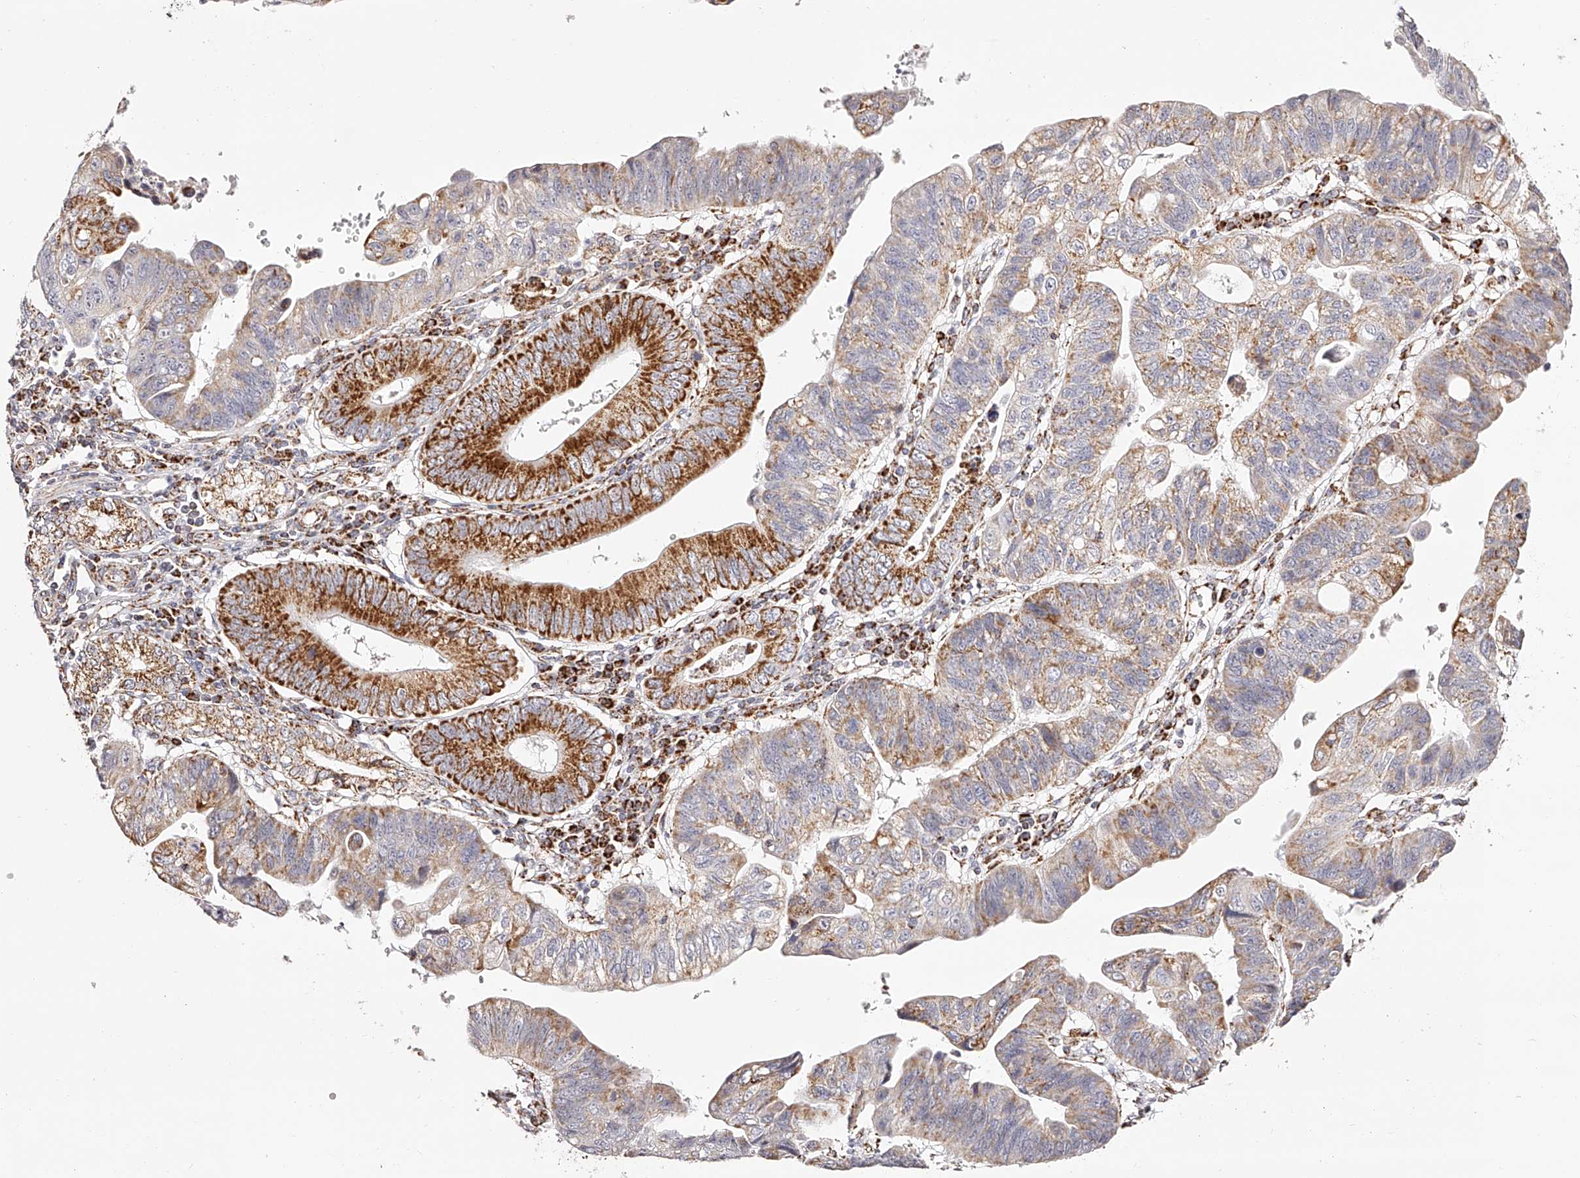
{"staining": {"intensity": "moderate", "quantity": "<25%", "location": "cytoplasmic/membranous"}, "tissue": "stomach cancer", "cell_type": "Tumor cells", "image_type": "cancer", "snomed": [{"axis": "morphology", "description": "Adenocarcinoma, NOS"}, {"axis": "topography", "description": "Stomach"}], "caption": "Protein staining shows moderate cytoplasmic/membranous staining in about <25% of tumor cells in stomach cancer (adenocarcinoma).", "gene": "NDUFV3", "patient": {"sex": "male", "age": 59}}